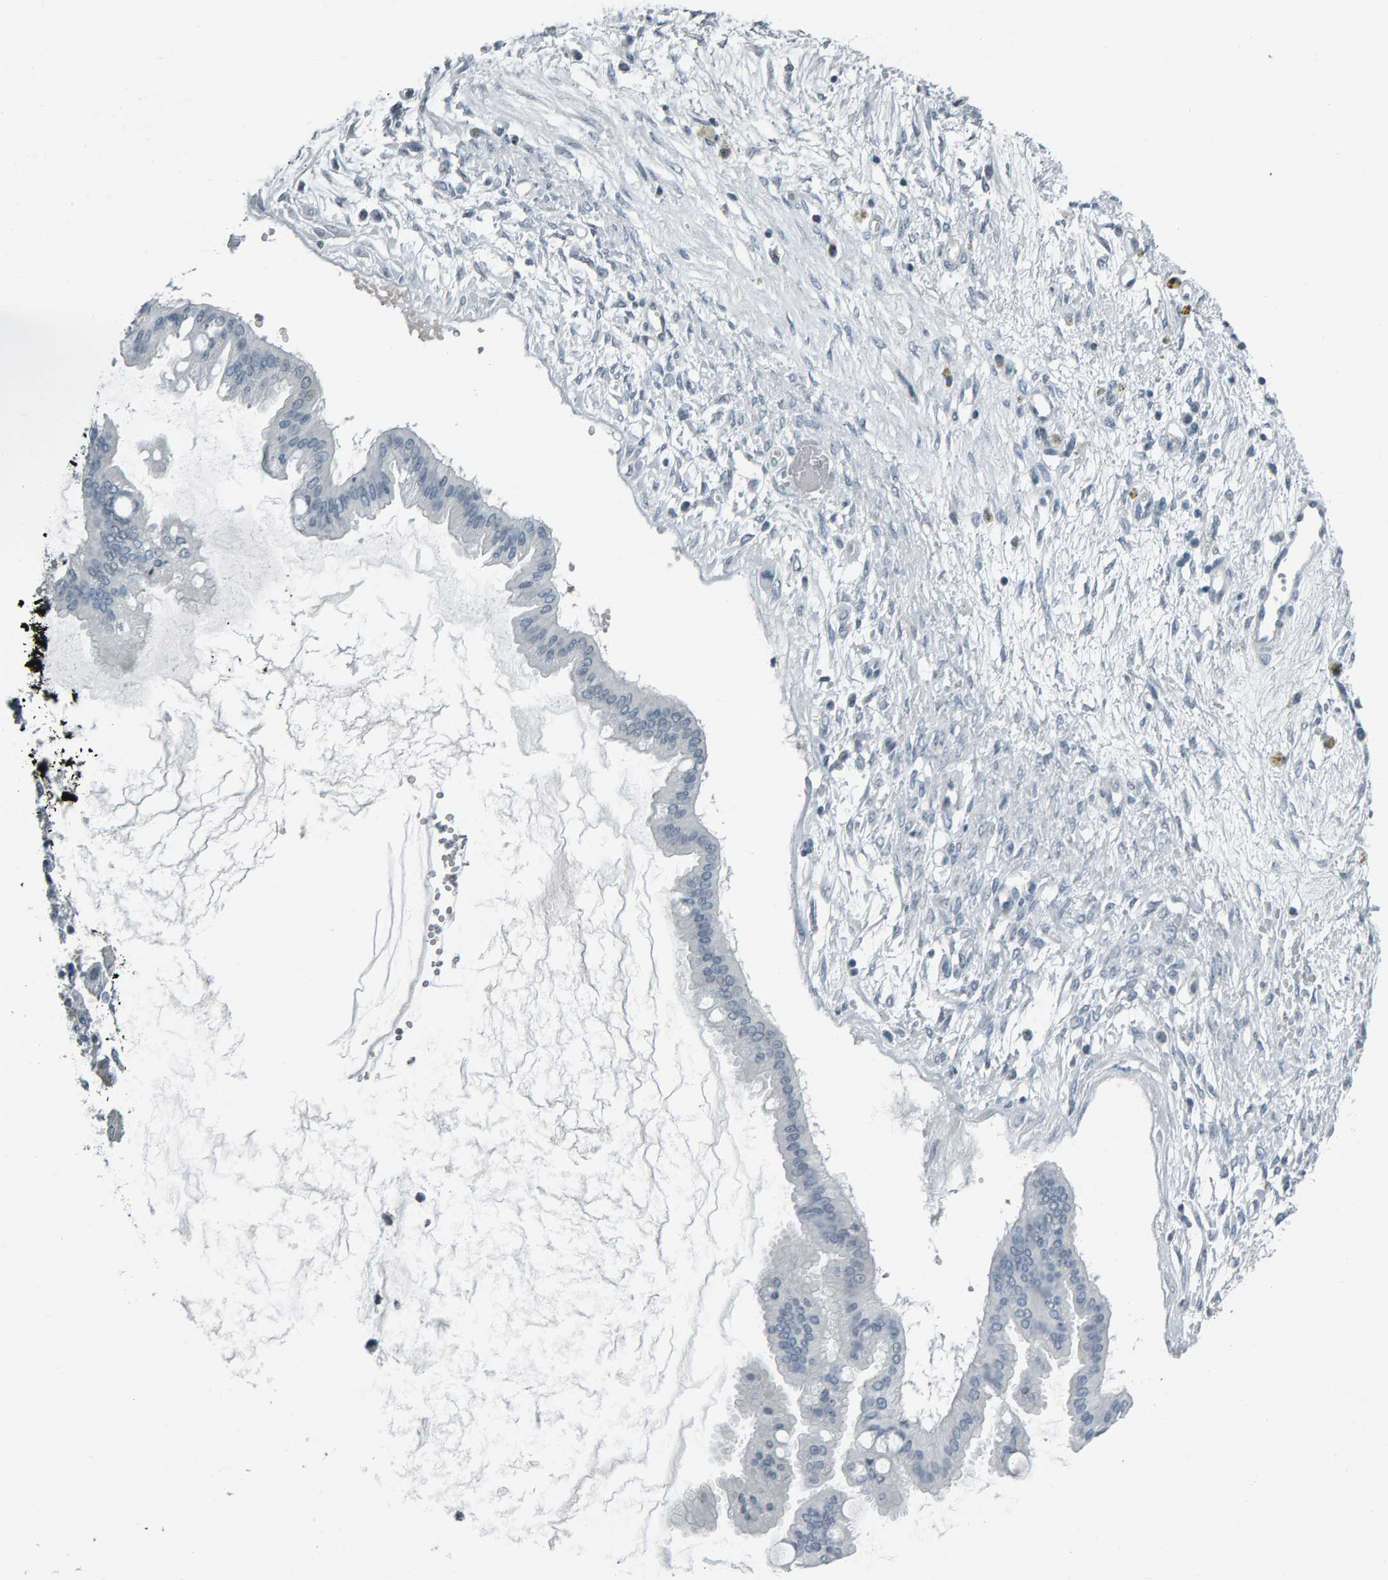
{"staining": {"intensity": "negative", "quantity": "none", "location": "none"}, "tissue": "ovarian cancer", "cell_type": "Tumor cells", "image_type": "cancer", "snomed": [{"axis": "morphology", "description": "Cystadenocarcinoma, mucinous, NOS"}, {"axis": "topography", "description": "Ovary"}], "caption": "Micrograph shows no protein expression in tumor cells of mucinous cystadenocarcinoma (ovarian) tissue. The staining is performed using DAB (3,3'-diaminobenzidine) brown chromogen with nuclei counter-stained in using hematoxylin.", "gene": "PYY", "patient": {"sex": "female", "age": 73}}